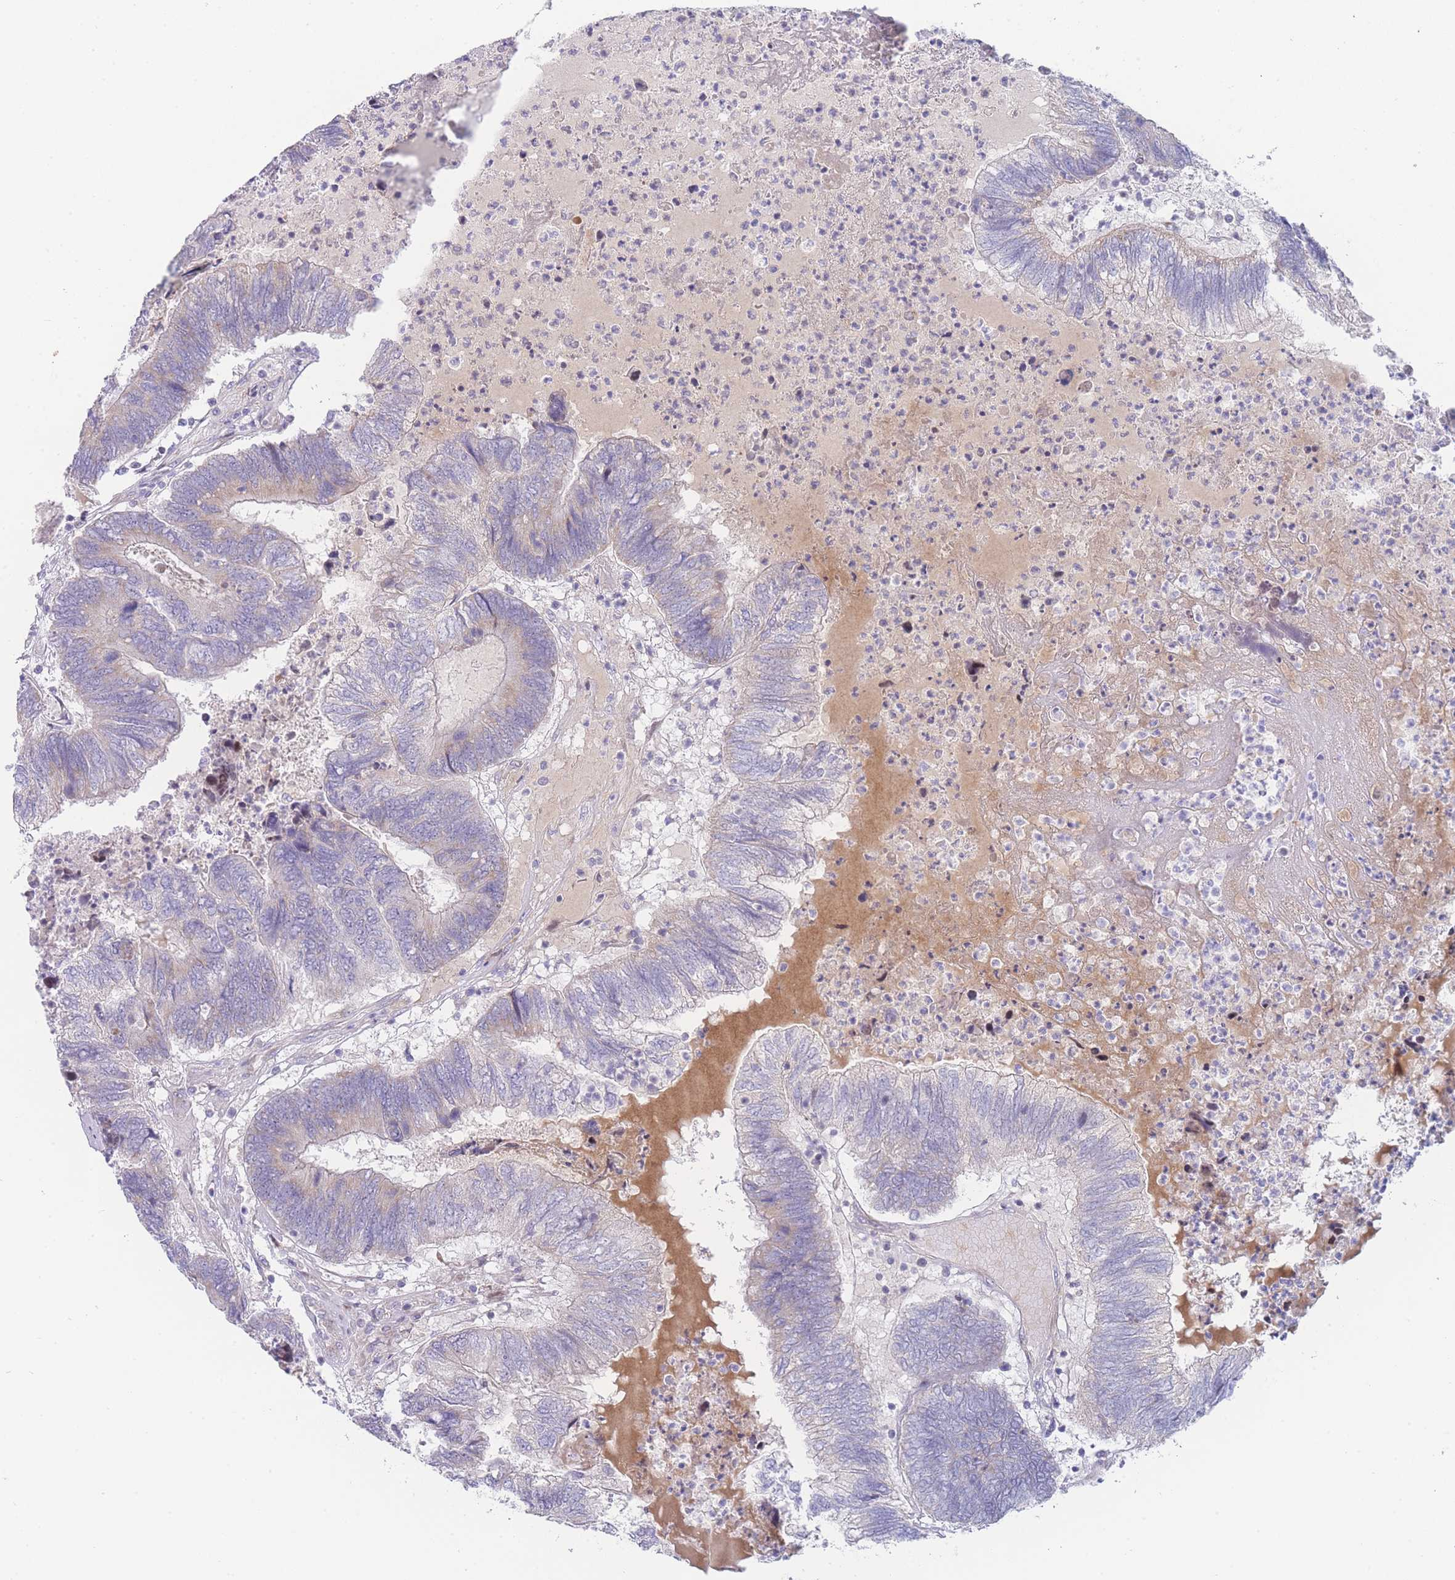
{"staining": {"intensity": "negative", "quantity": "none", "location": "none"}, "tissue": "colorectal cancer", "cell_type": "Tumor cells", "image_type": "cancer", "snomed": [{"axis": "morphology", "description": "Adenocarcinoma, NOS"}, {"axis": "topography", "description": "Colon"}], "caption": "This is a histopathology image of IHC staining of colorectal cancer (adenocarcinoma), which shows no positivity in tumor cells.", "gene": "GPAM", "patient": {"sex": "female", "age": 67}}